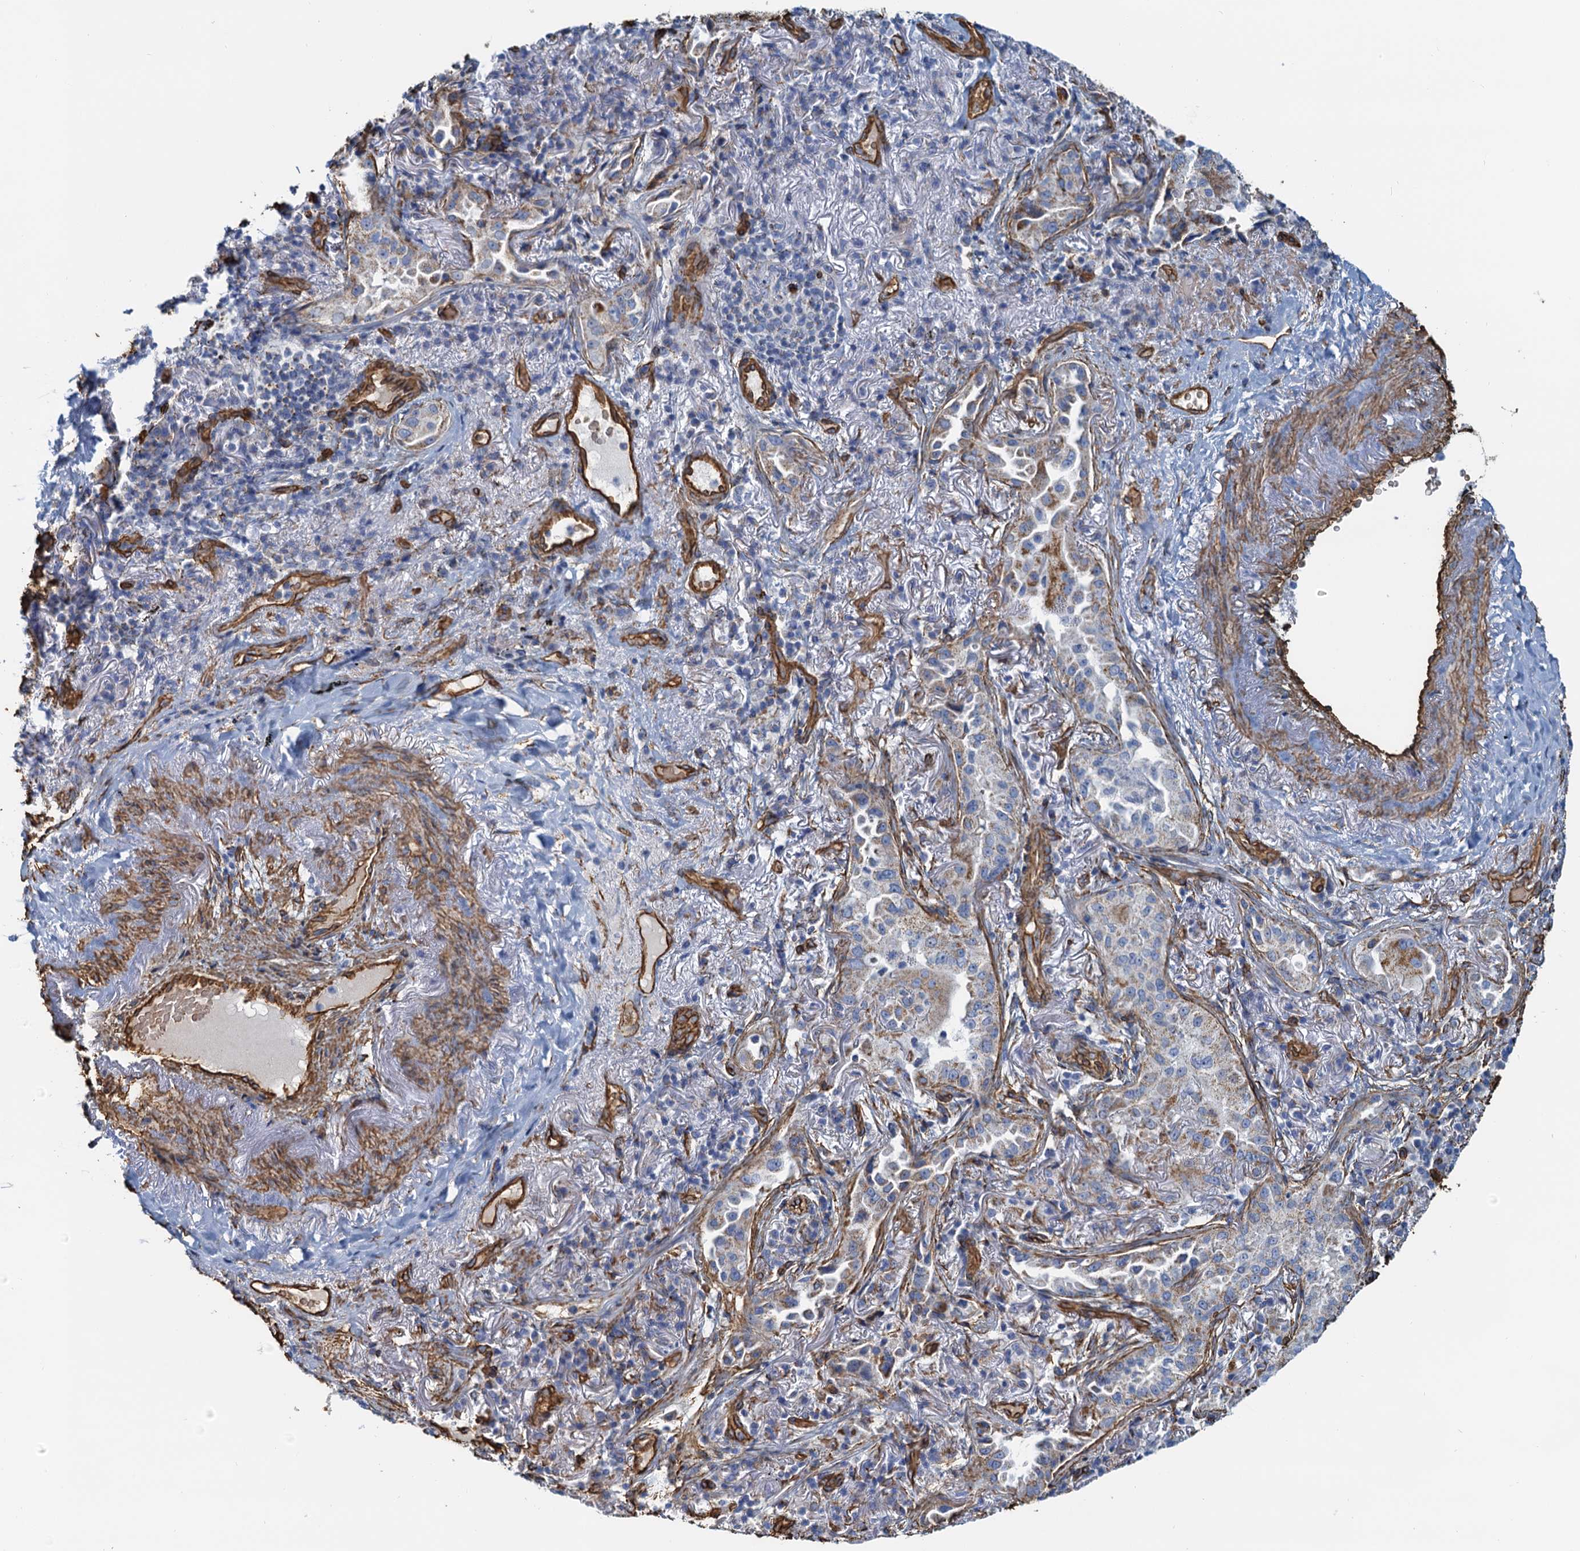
{"staining": {"intensity": "weak", "quantity": "25%-75%", "location": "cytoplasmic/membranous"}, "tissue": "lung cancer", "cell_type": "Tumor cells", "image_type": "cancer", "snomed": [{"axis": "morphology", "description": "Adenocarcinoma, NOS"}, {"axis": "topography", "description": "Lung"}], "caption": "About 25%-75% of tumor cells in human lung cancer (adenocarcinoma) show weak cytoplasmic/membranous protein expression as visualized by brown immunohistochemical staining.", "gene": "DGKG", "patient": {"sex": "female", "age": 69}}